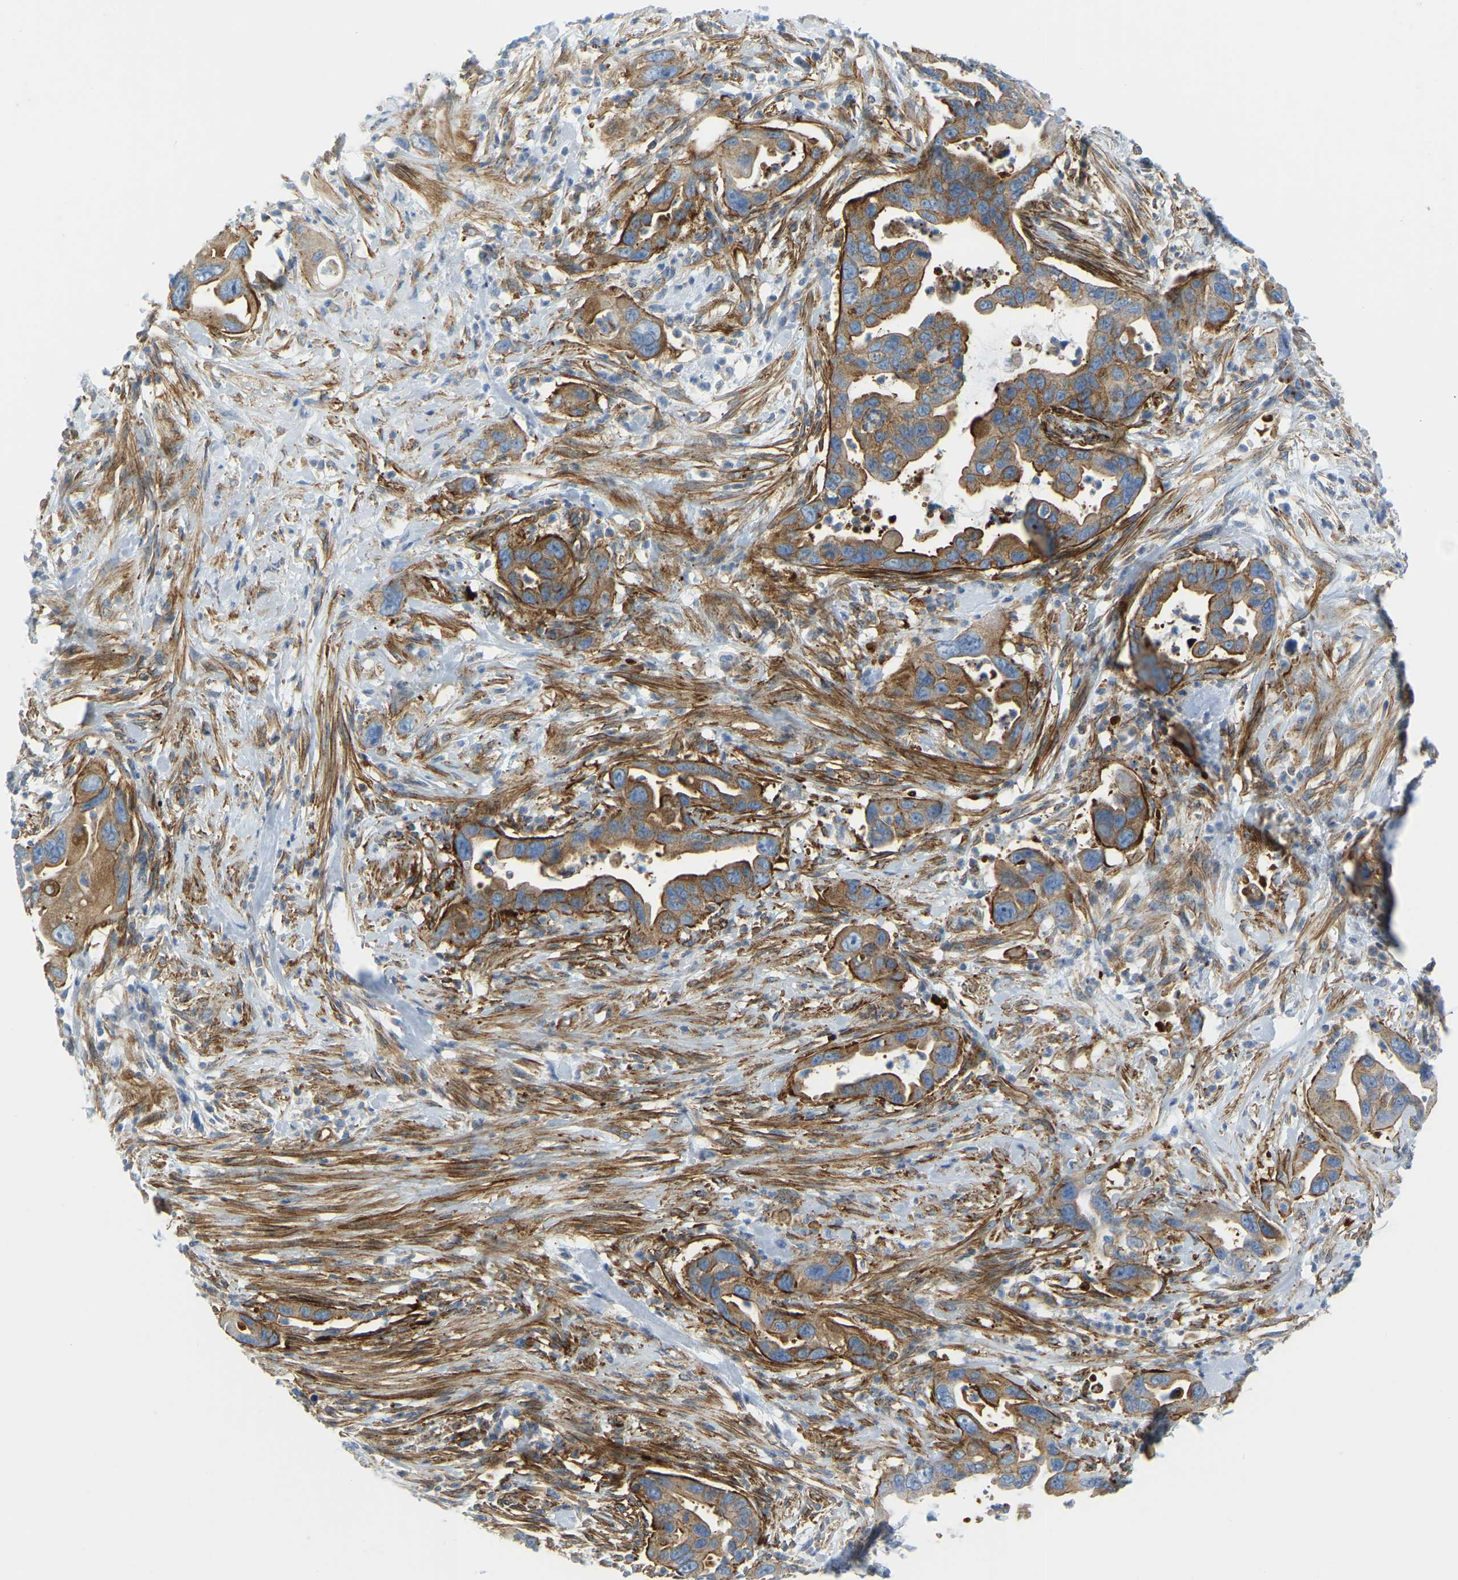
{"staining": {"intensity": "moderate", "quantity": ">75%", "location": "cytoplasmic/membranous"}, "tissue": "pancreatic cancer", "cell_type": "Tumor cells", "image_type": "cancer", "snomed": [{"axis": "morphology", "description": "Adenocarcinoma, NOS"}, {"axis": "topography", "description": "Pancreas"}], "caption": "Pancreatic adenocarcinoma stained for a protein shows moderate cytoplasmic/membranous positivity in tumor cells.", "gene": "MYL3", "patient": {"sex": "female", "age": 70}}